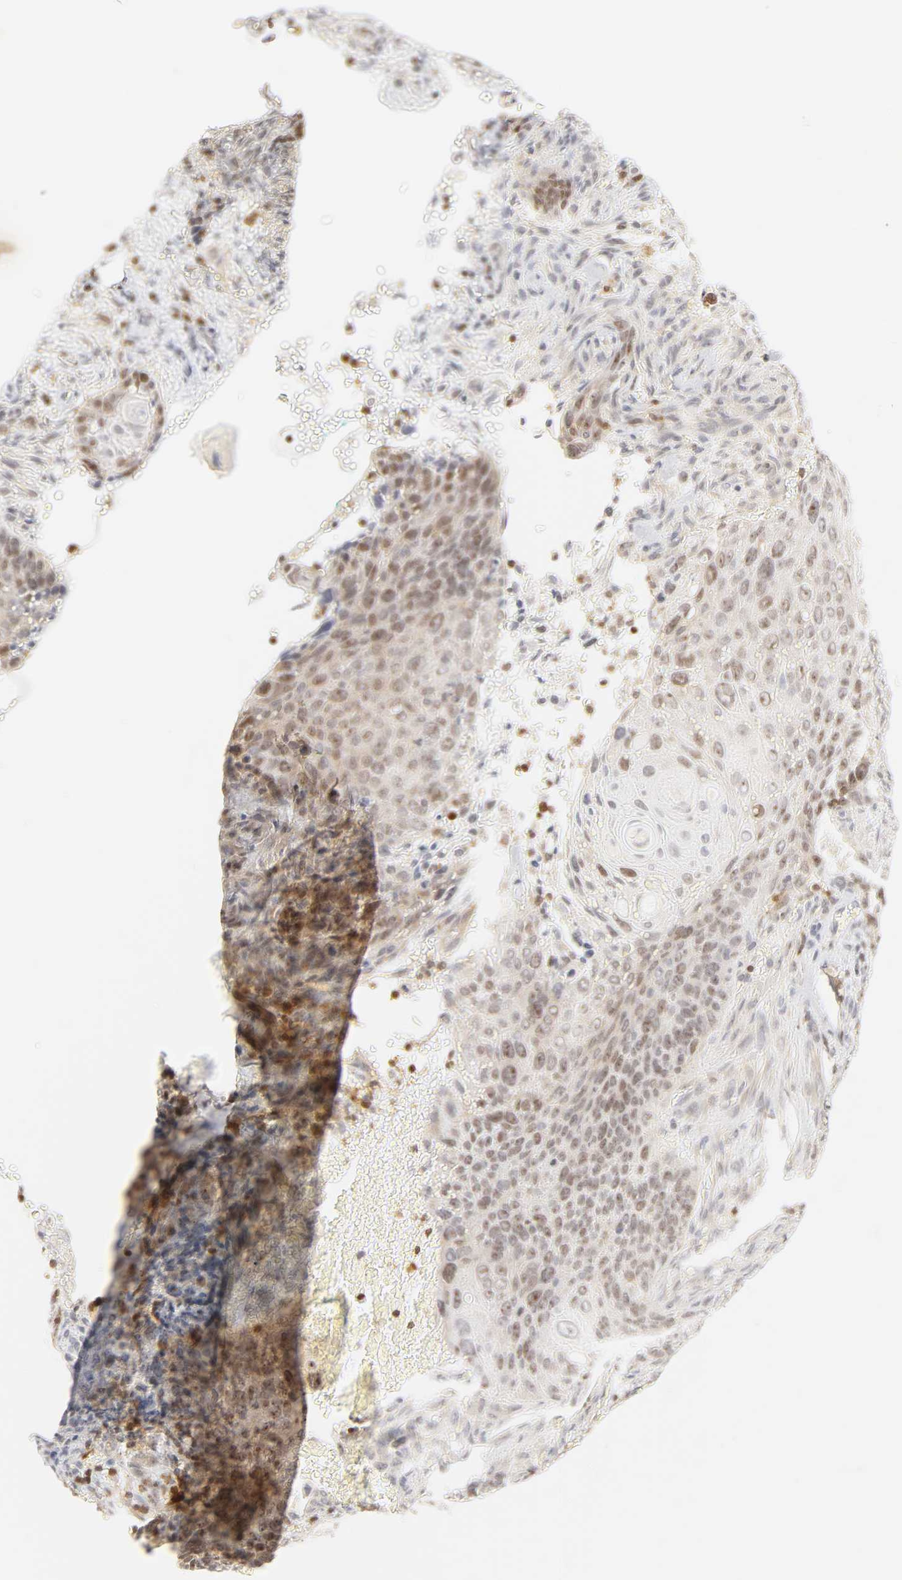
{"staining": {"intensity": "moderate", "quantity": "25%-75%", "location": "cytoplasmic/membranous,nuclear"}, "tissue": "cervical cancer", "cell_type": "Tumor cells", "image_type": "cancer", "snomed": [{"axis": "morphology", "description": "Squamous cell carcinoma, NOS"}, {"axis": "topography", "description": "Cervix"}], "caption": "Squamous cell carcinoma (cervical) stained with a brown dye demonstrates moderate cytoplasmic/membranous and nuclear positive positivity in about 25%-75% of tumor cells.", "gene": "KIF2A", "patient": {"sex": "female", "age": 33}}